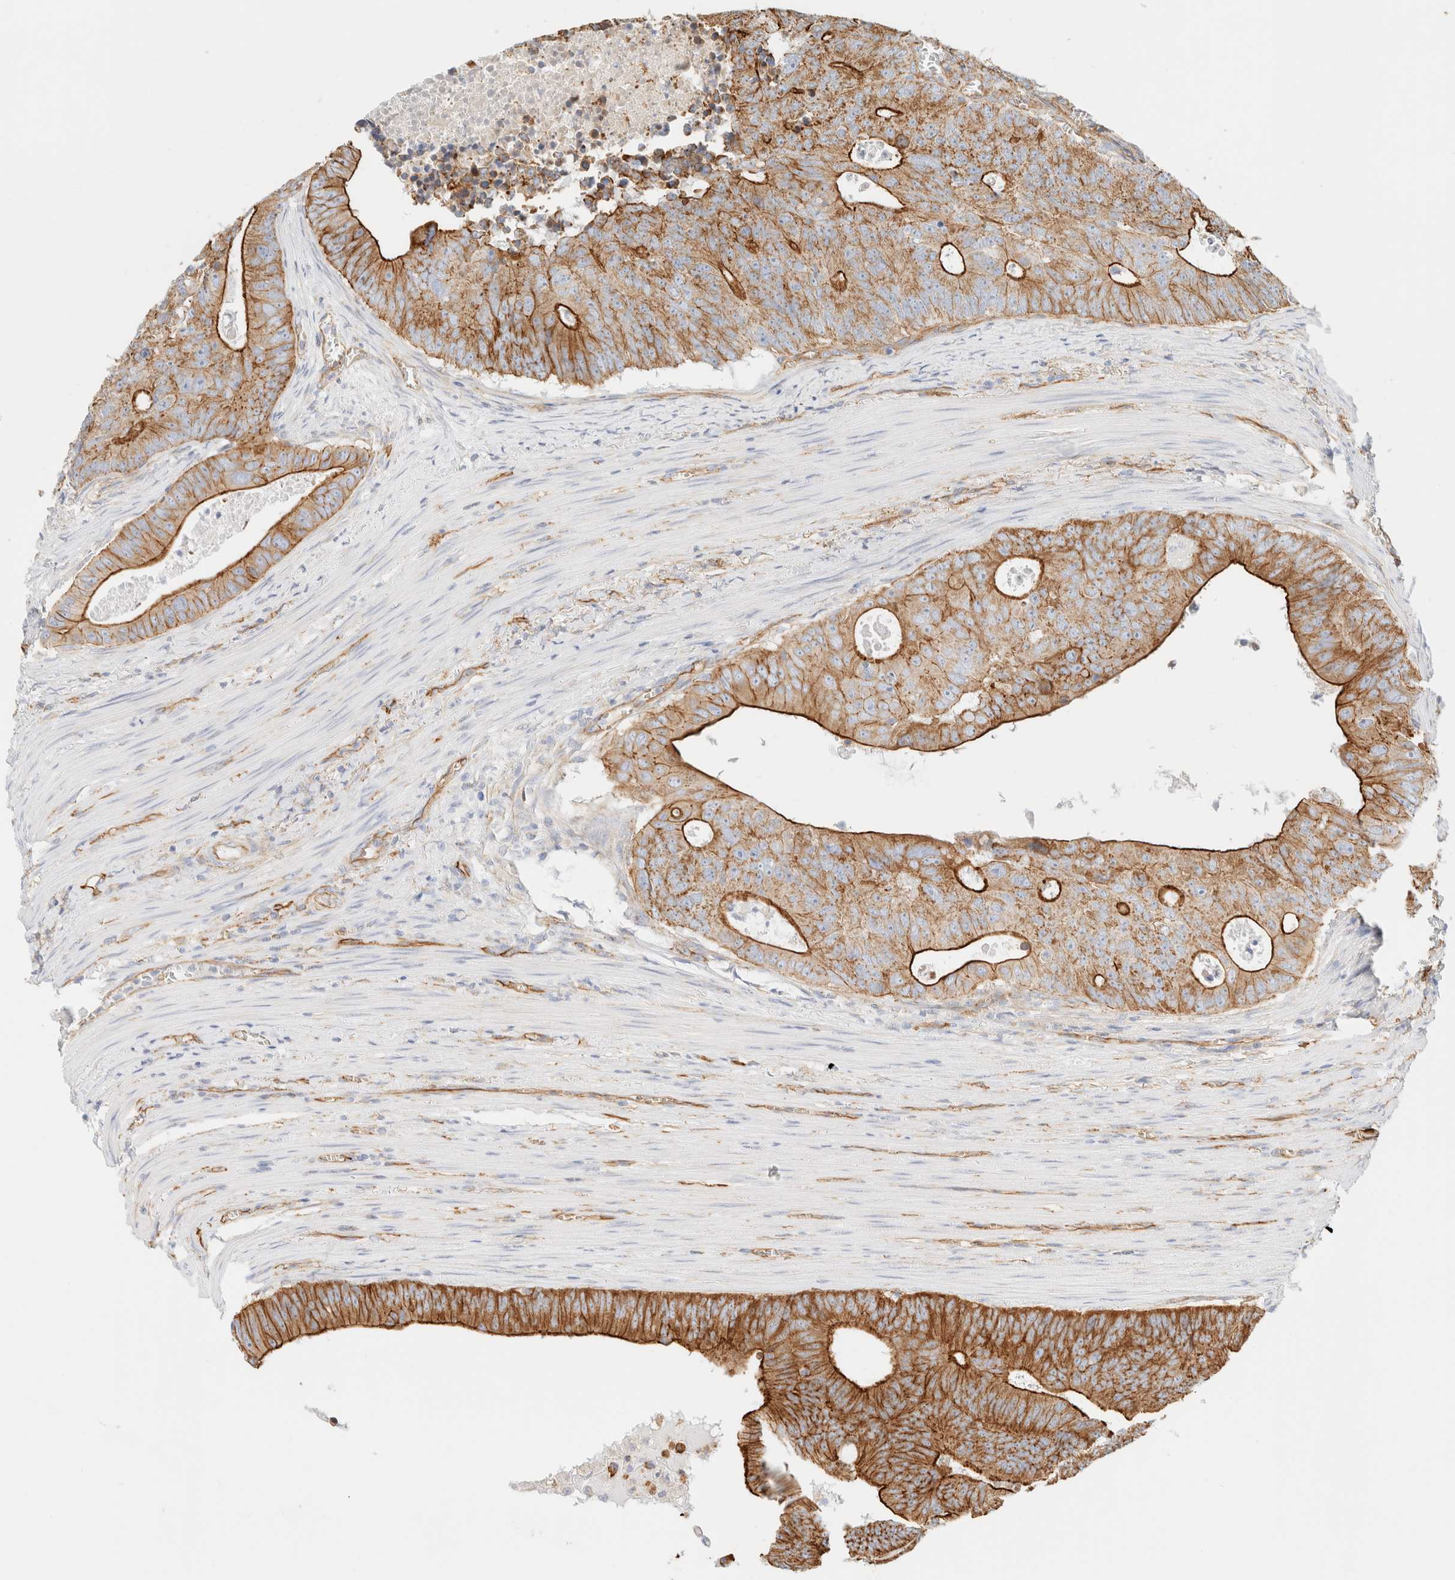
{"staining": {"intensity": "strong", "quantity": ">75%", "location": "cytoplasmic/membranous"}, "tissue": "colorectal cancer", "cell_type": "Tumor cells", "image_type": "cancer", "snomed": [{"axis": "morphology", "description": "Adenocarcinoma, NOS"}, {"axis": "topography", "description": "Colon"}], "caption": "Immunohistochemistry image of human colorectal cancer stained for a protein (brown), which reveals high levels of strong cytoplasmic/membranous expression in about >75% of tumor cells.", "gene": "CYB5R4", "patient": {"sex": "male", "age": 87}}